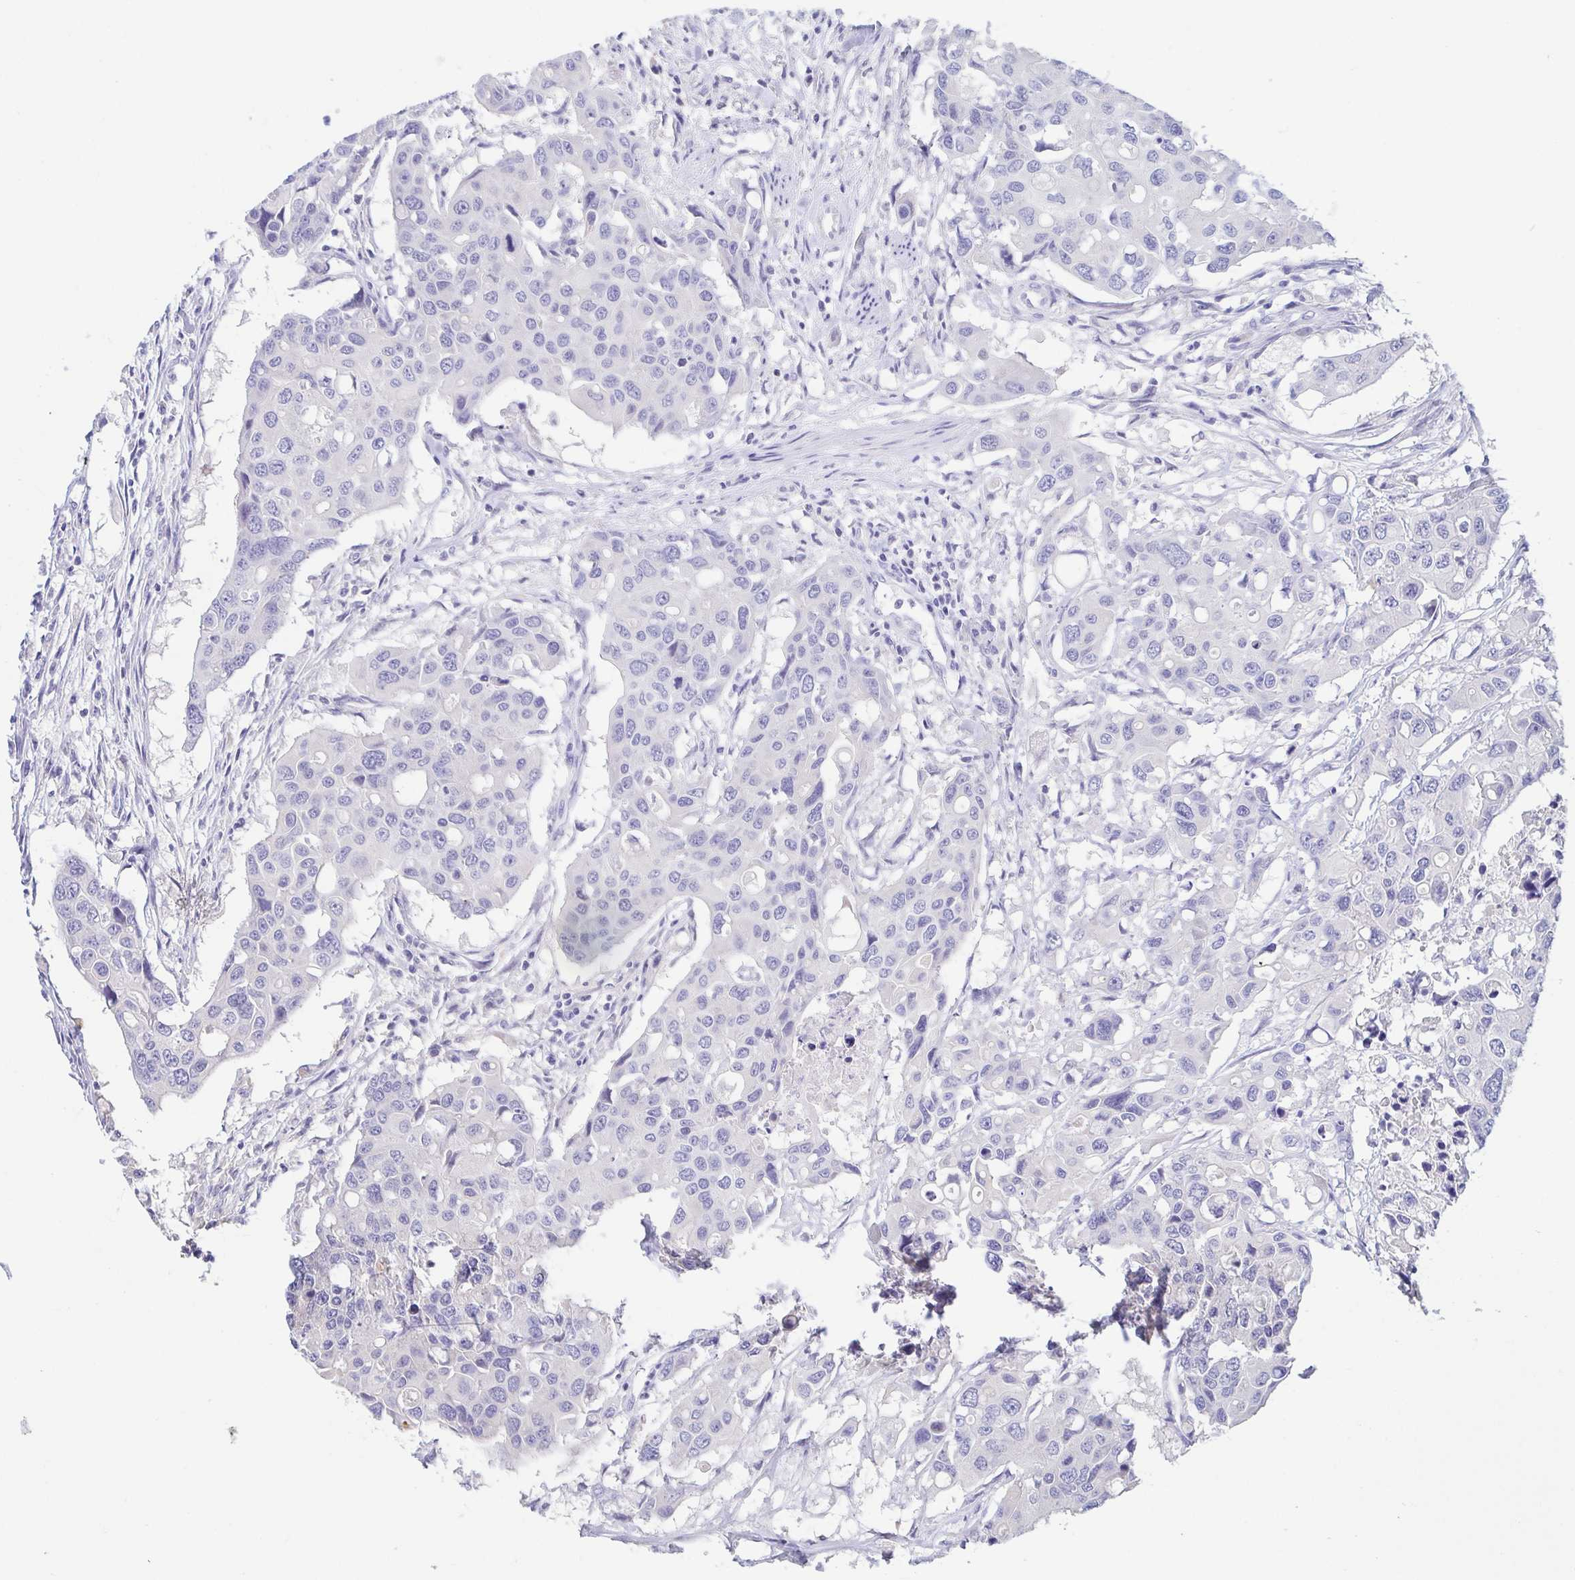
{"staining": {"intensity": "negative", "quantity": "none", "location": "none"}, "tissue": "colorectal cancer", "cell_type": "Tumor cells", "image_type": "cancer", "snomed": [{"axis": "morphology", "description": "Adenocarcinoma, NOS"}, {"axis": "topography", "description": "Colon"}], "caption": "A high-resolution image shows immunohistochemistry staining of colorectal cancer (adenocarcinoma), which exhibits no significant staining in tumor cells.", "gene": "TREH", "patient": {"sex": "male", "age": 77}}